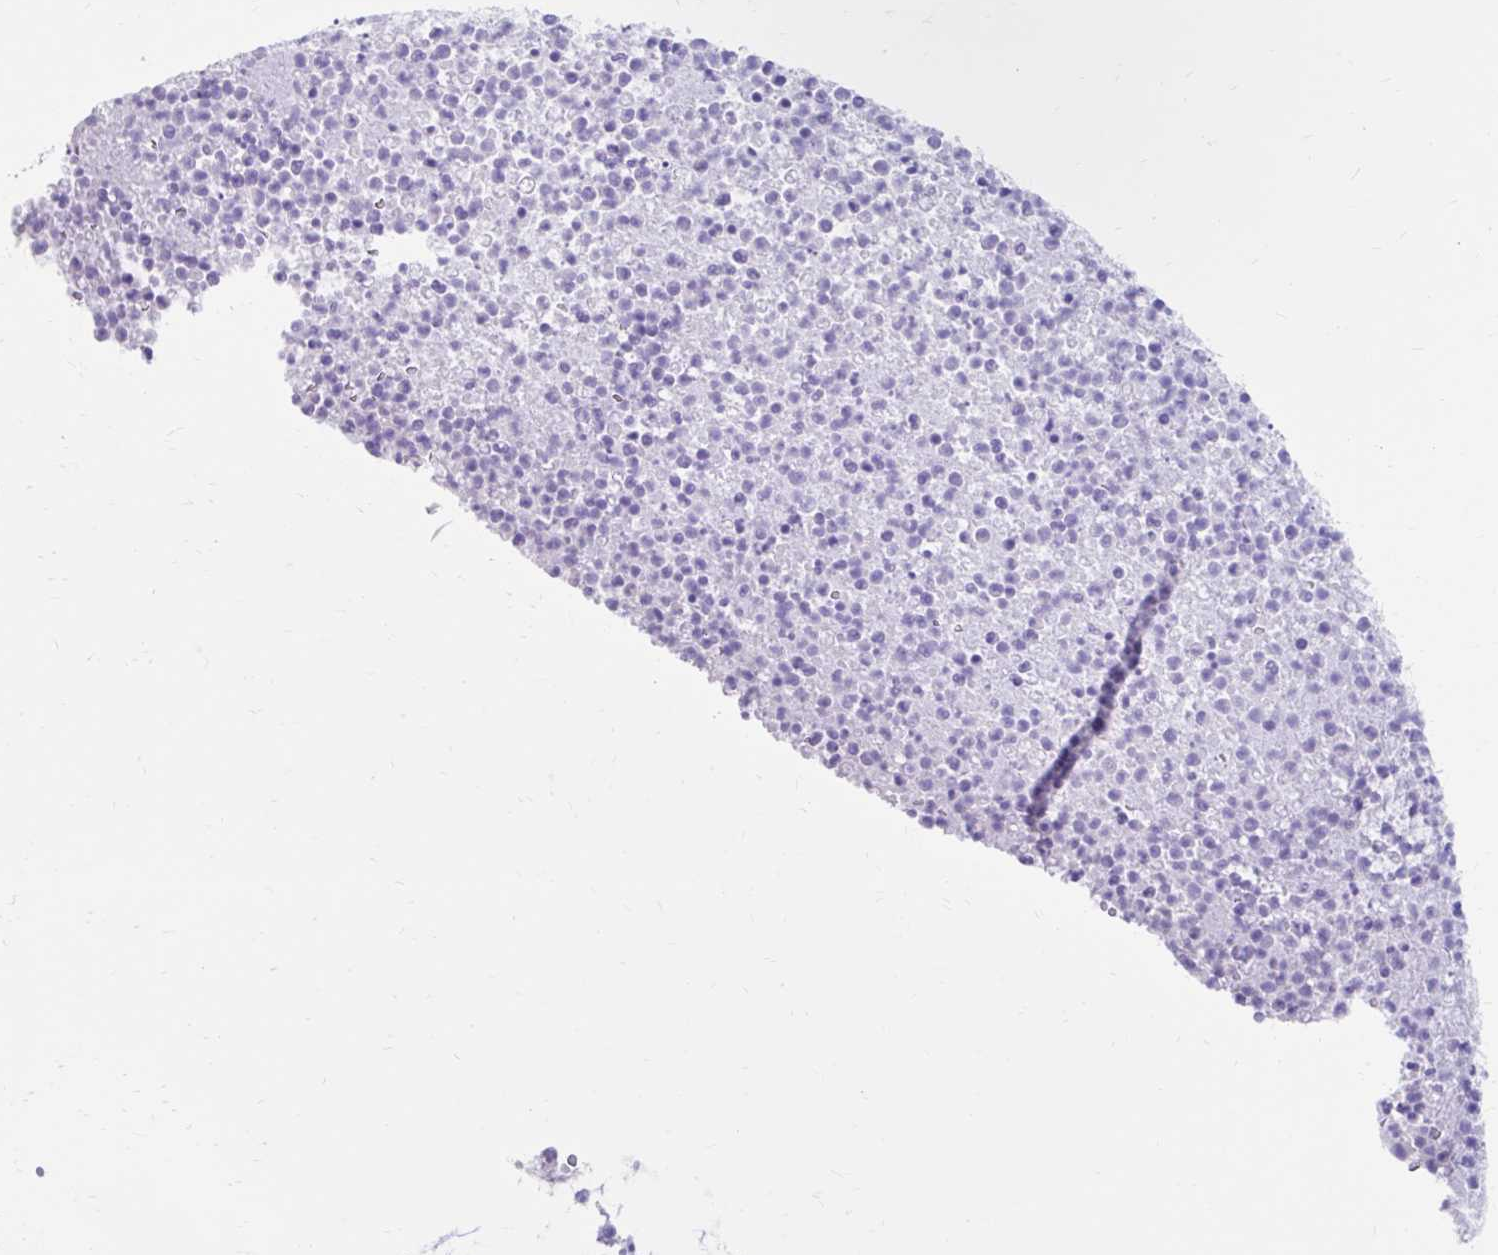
{"staining": {"intensity": "negative", "quantity": "none", "location": "none"}, "tissue": "bronchus", "cell_type": "Respiratory epithelial cells", "image_type": "normal", "snomed": [{"axis": "morphology", "description": "Normal tissue, NOS"}, {"axis": "topography", "description": "Cartilage tissue"}, {"axis": "topography", "description": "Bronchus"}], "caption": "The micrograph reveals no staining of respiratory epithelial cells in normal bronchus.", "gene": "NHLH2", "patient": {"sex": "male", "age": 56}}